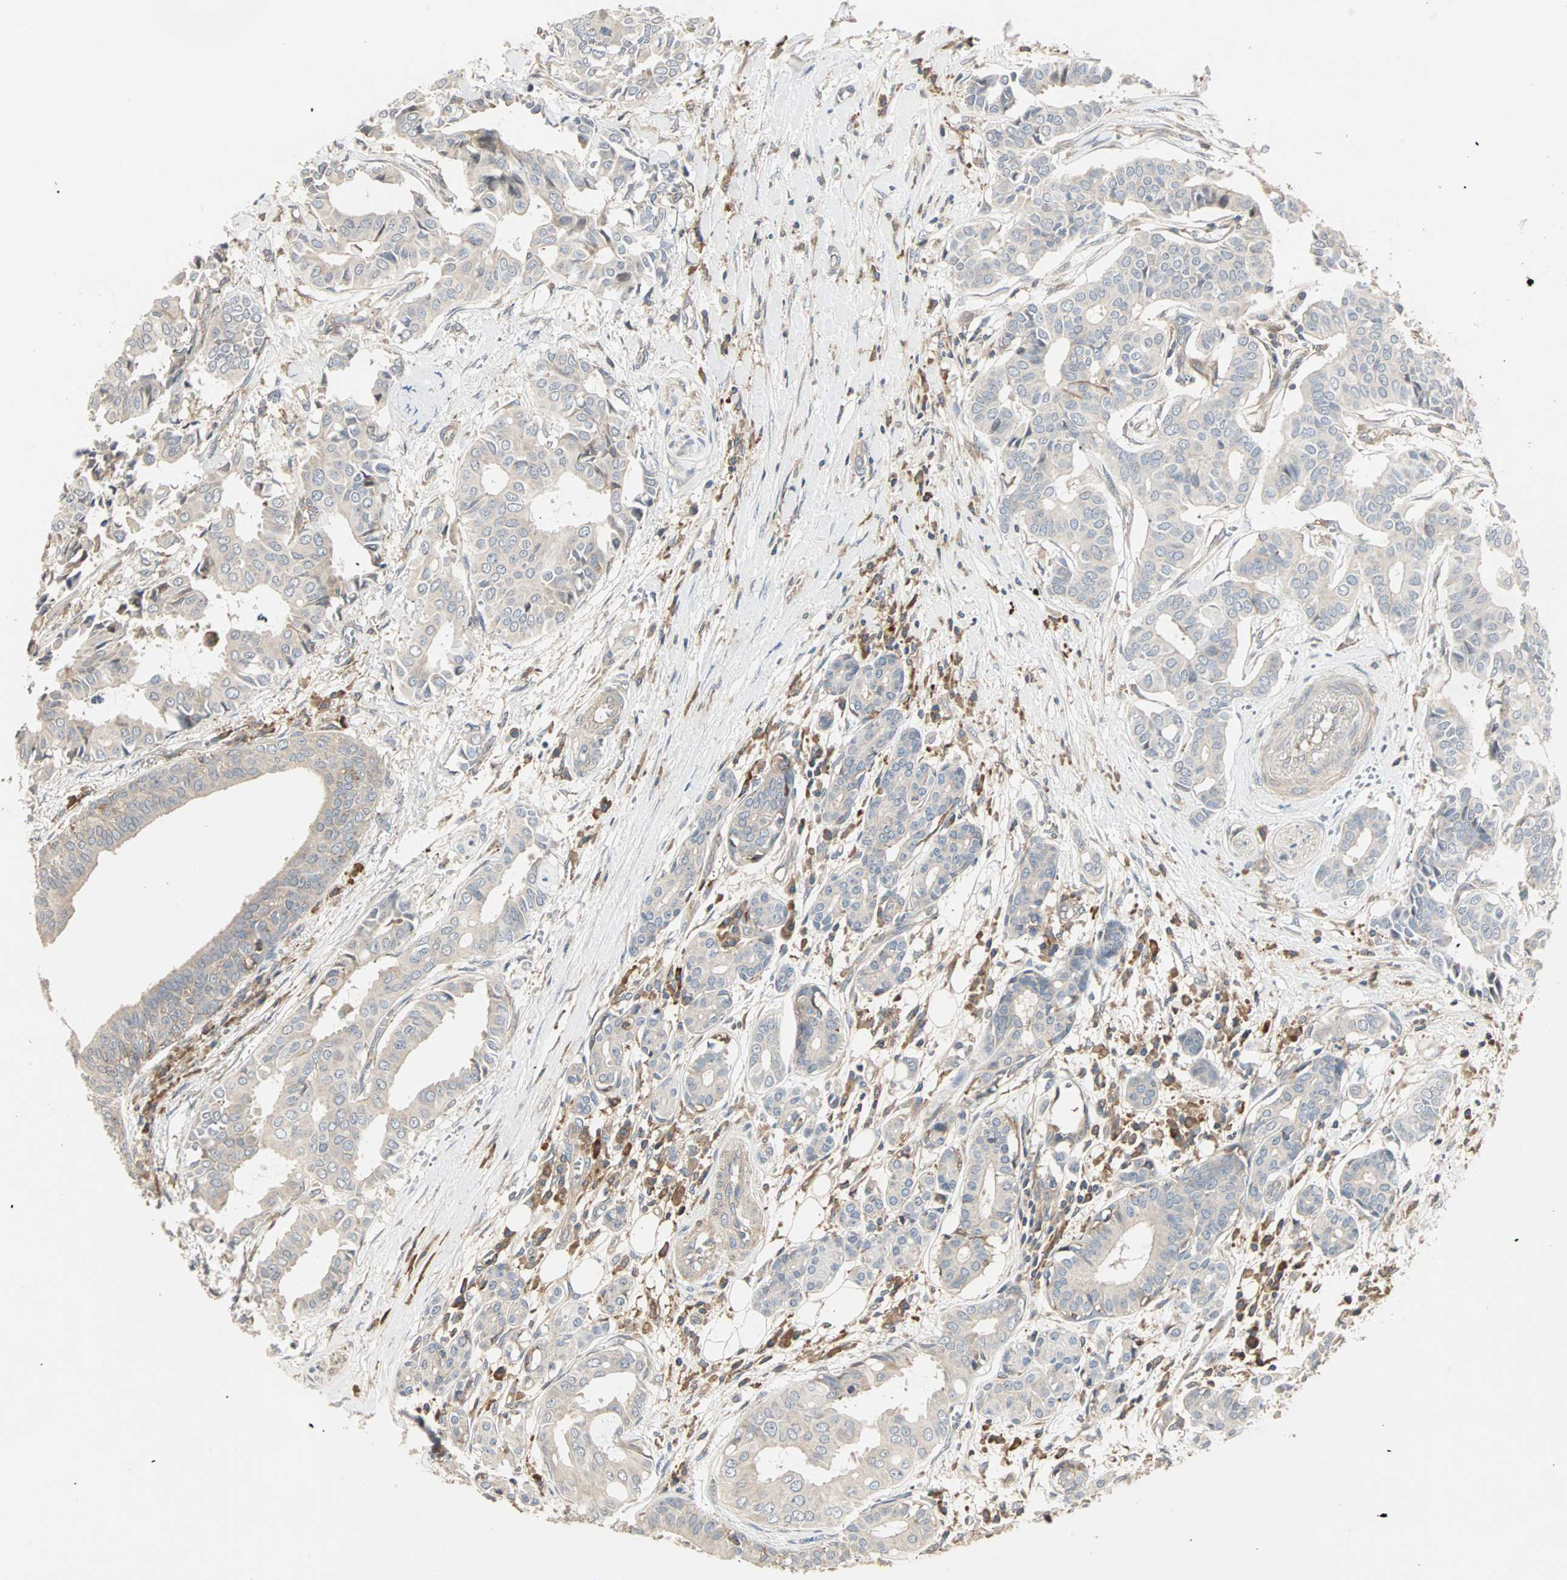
{"staining": {"intensity": "weak", "quantity": "25%-75%", "location": "cytoplasmic/membranous"}, "tissue": "head and neck cancer", "cell_type": "Tumor cells", "image_type": "cancer", "snomed": [{"axis": "morphology", "description": "Adenocarcinoma, NOS"}, {"axis": "topography", "description": "Salivary gland"}, {"axis": "topography", "description": "Head-Neck"}], "caption": "Immunohistochemistry (IHC) of human adenocarcinoma (head and neck) demonstrates low levels of weak cytoplasmic/membranous positivity in about 25%-75% of tumor cells. The staining was performed using DAB (3,3'-diaminobenzidine), with brown indicating positive protein expression. Nuclei are stained blue with hematoxylin.", "gene": "GNAI2", "patient": {"sex": "female", "age": 59}}